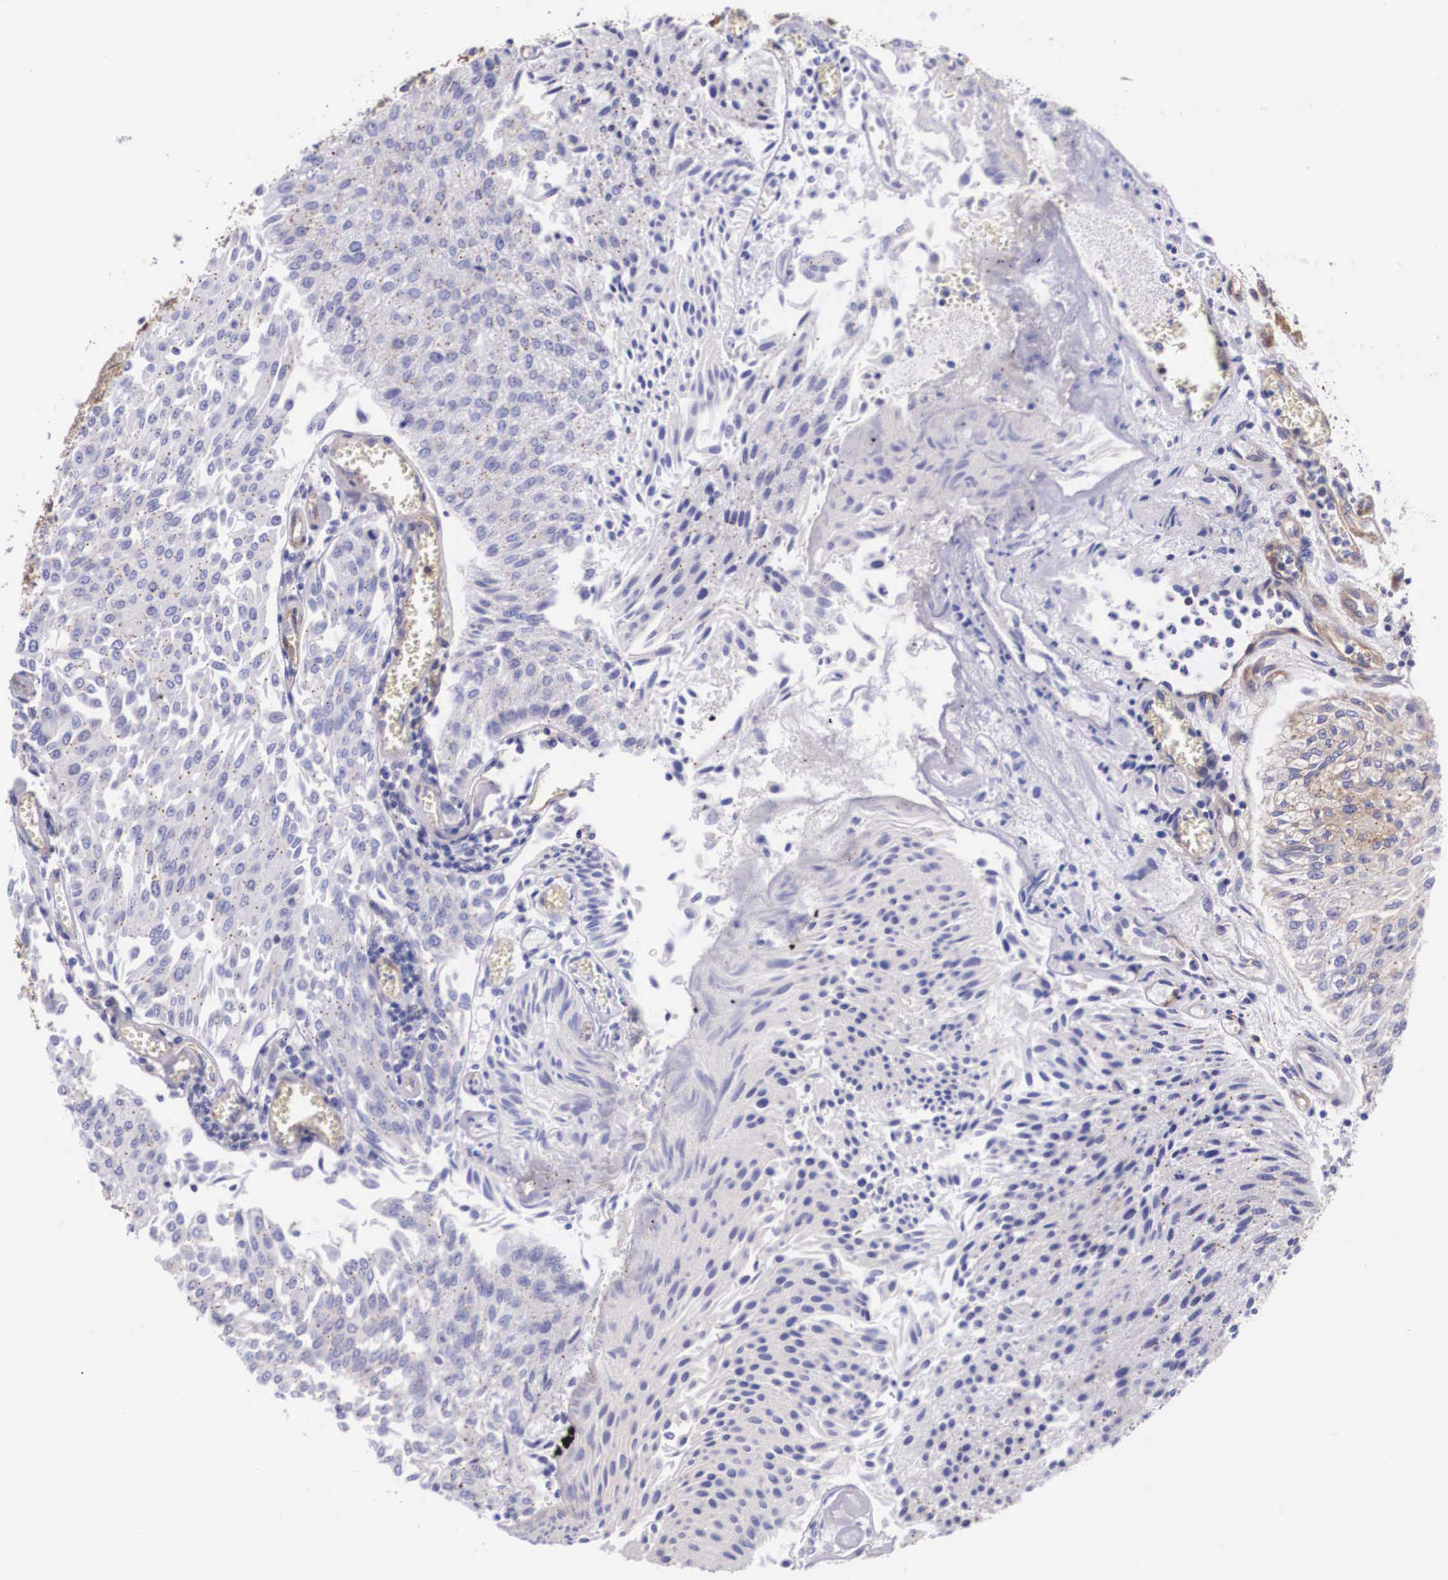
{"staining": {"intensity": "negative", "quantity": "none", "location": "none"}, "tissue": "urothelial cancer", "cell_type": "Tumor cells", "image_type": "cancer", "snomed": [{"axis": "morphology", "description": "Urothelial carcinoma, Low grade"}, {"axis": "topography", "description": "Urinary bladder"}], "caption": "Tumor cells show no significant positivity in low-grade urothelial carcinoma.", "gene": "BCAR1", "patient": {"sex": "male", "age": 86}}